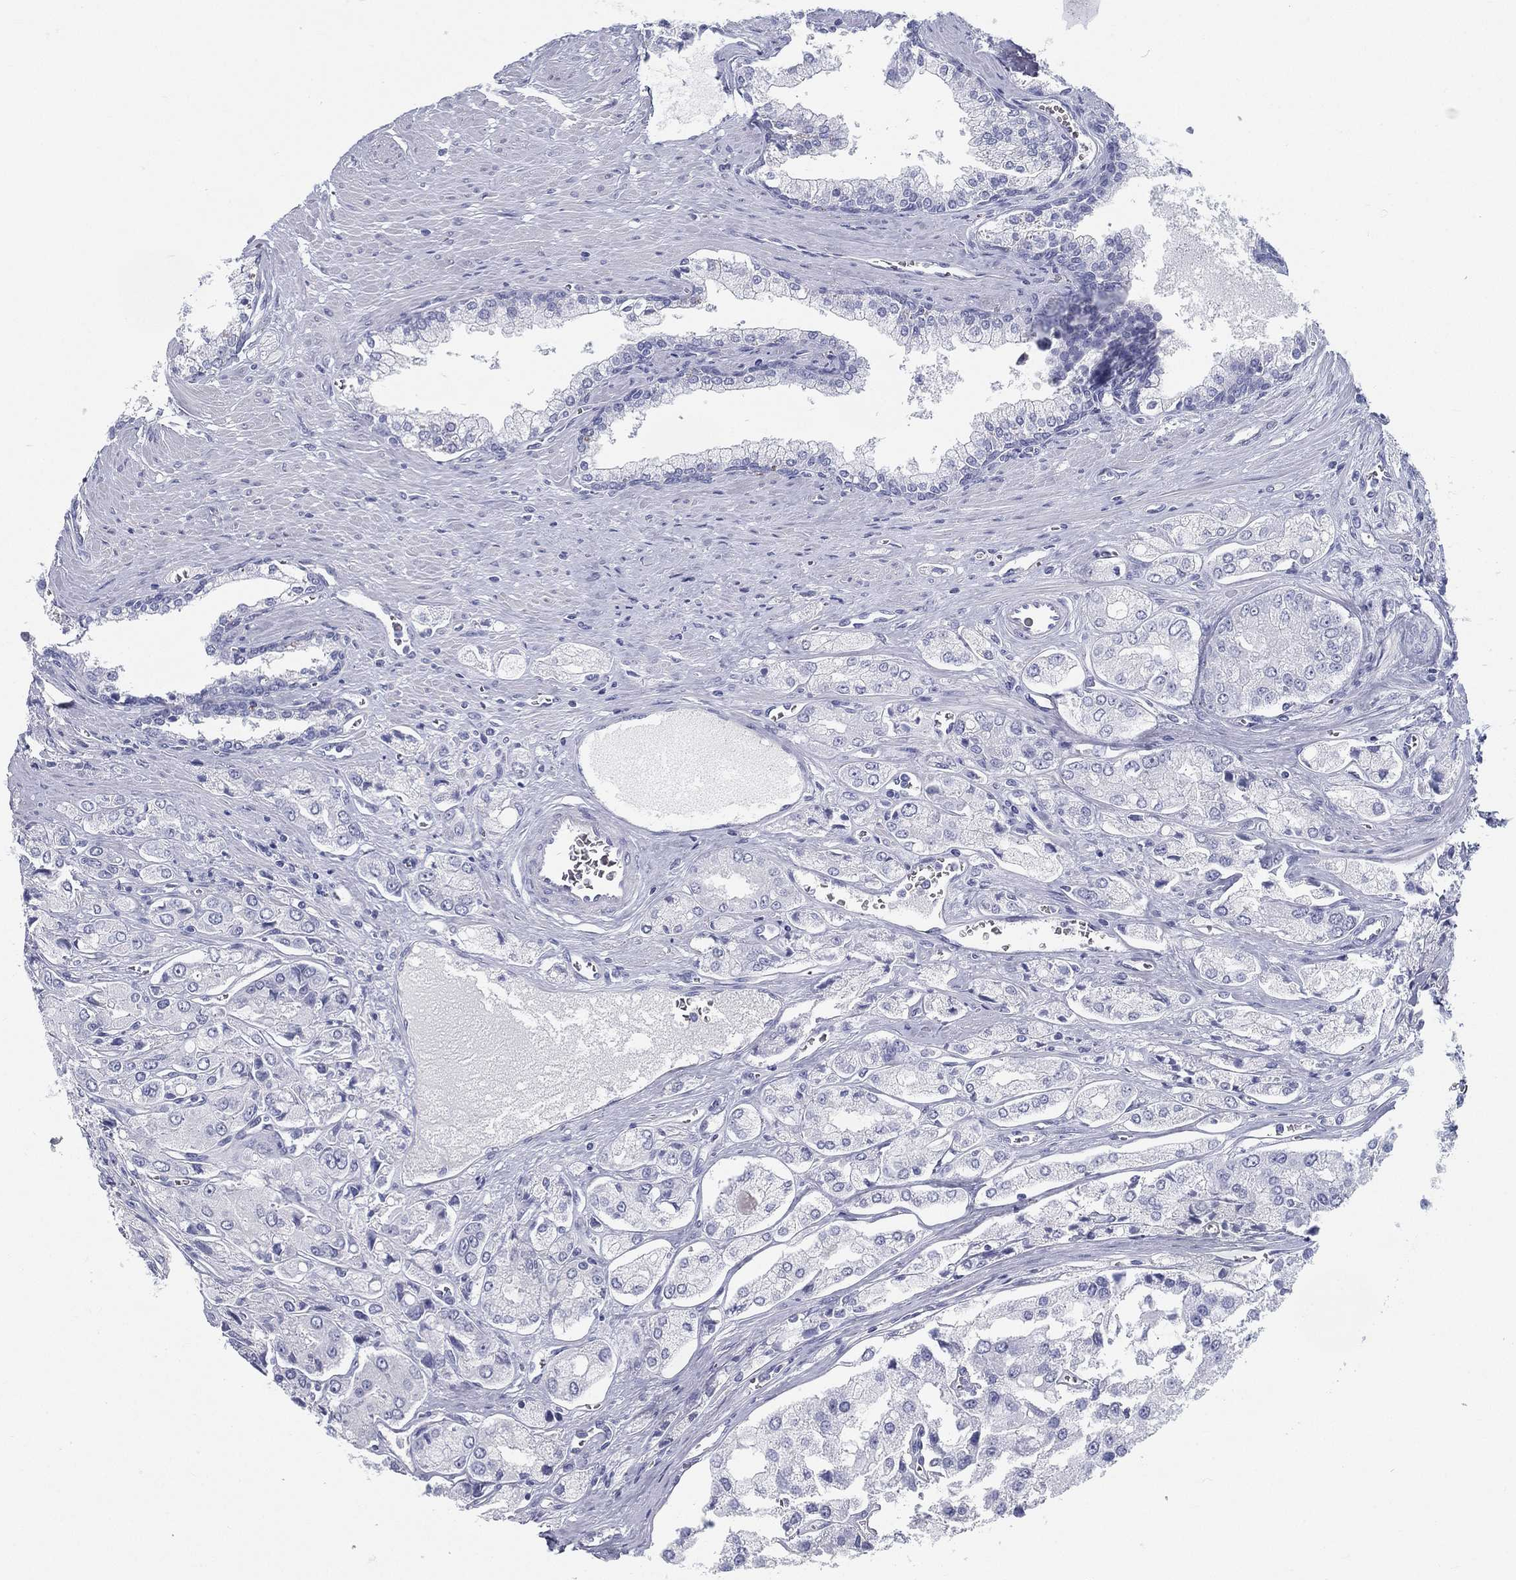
{"staining": {"intensity": "negative", "quantity": "none", "location": "none"}, "tissue": "prostate cancer", "cell_type": "Tumor cells", "image_type": "cancer", "snomed": [{"axis": "morphology", "description": "Adenocarcinoma, NOS"}, {"axis": "topography", "description": "Prostate and seminal vesicle, NOS"}, {"axis": "topography", "description": "Prostate"}], "caption": "Tumor cells are negative for brown protein staining in prostate cancer.", "gene": "ATP1B2", "patient": {"sex": "male", "age": 67}}